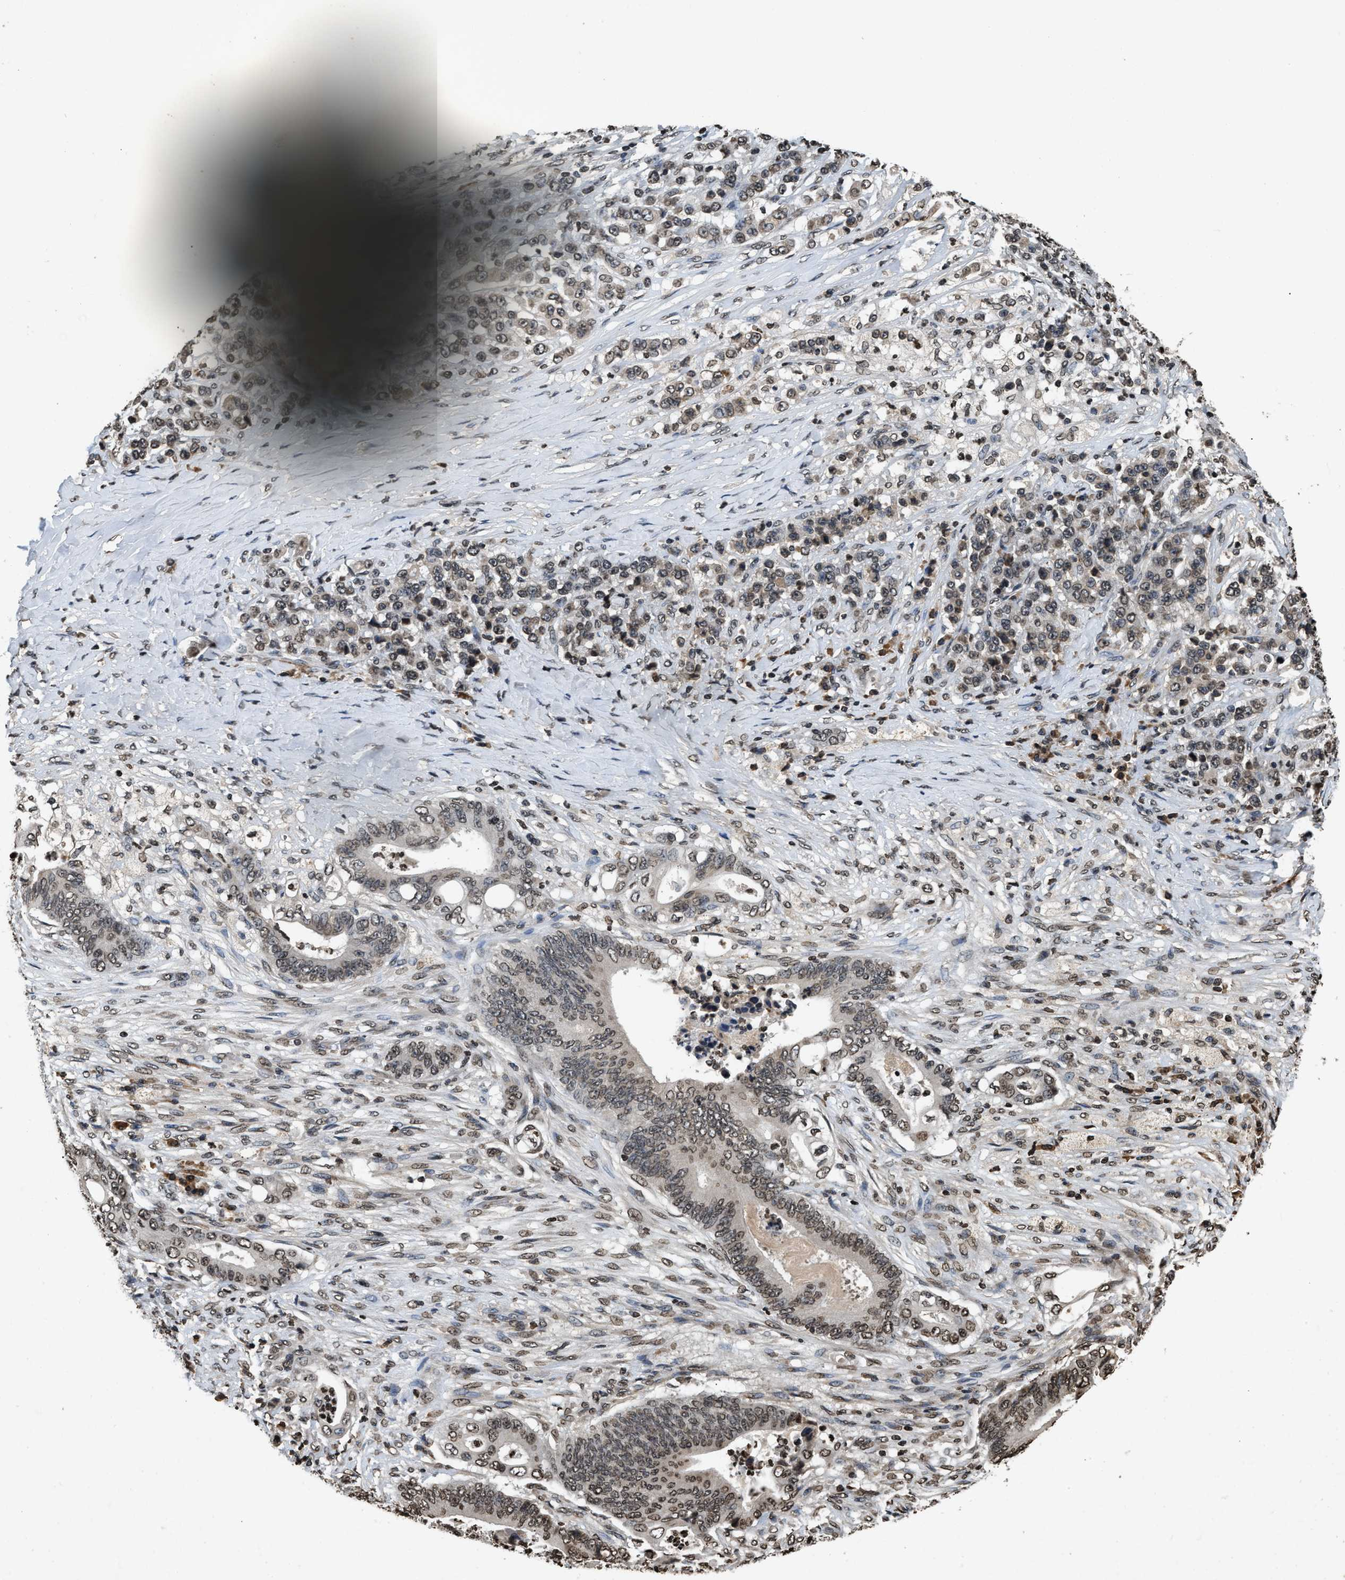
{"staining": {"intensity": "weak", "quantity": "25%-75%", "location": "cytoplasmic/membranous,nuclear"}, "tissue": "stomach cancer", "cell_type": "Tumor cells", "image_type": "cancer", "snomed": [{"axis": "morphology", "description": "Adenocarcinoma, NOS"}, {"axis": "topography", "description": "Stomach"}], "caption": "An IHC photomicrograph of tumor tissue is shown. Protein staining in brown shows weak cytoplasmic/membranous and nuclear positivity in stomach cancer within tumor cells.", "gene": "DNASE1L3", "patient": {"sex": "female", "age": 73}}